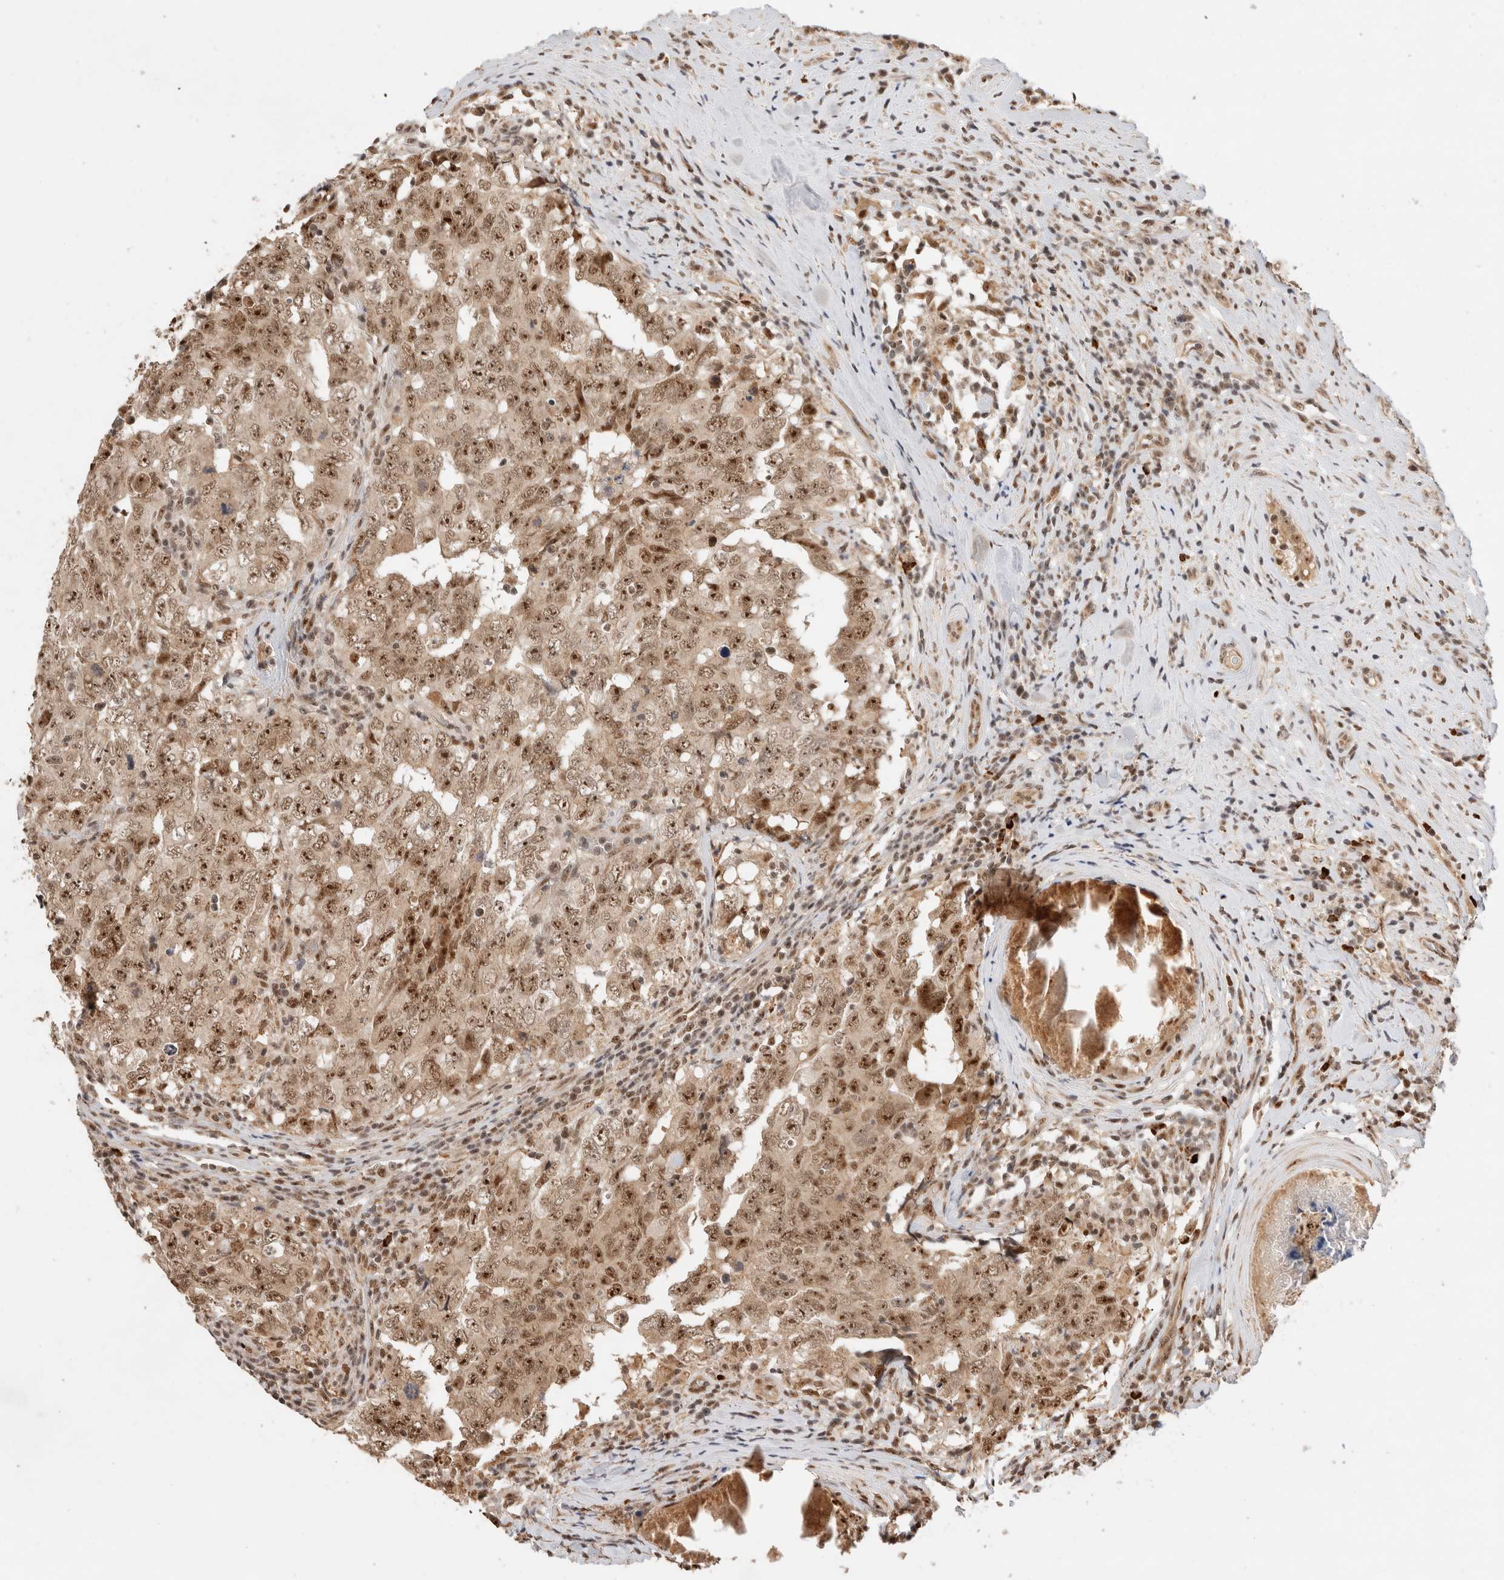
{"staining": {"intensity": "moderate", "quantity": ">75%", "location": "nuclear"}, "tissue": "testis cancer", "cell_type": "Tumor cells", "image_type": "cancer", "snomed": [{"axis": "morphology", "description": "Carcinoma, Embryonal, NOS"}, {"axis": "topography", "description": "Testis"}], "caption": "IHC micrograph of human testis embryonal carcinoma stained for a protein (brown), which displays medium levels of moderate nuclear staining in approximately >75% of tumor cells.", "gene": "MPHOSPH6", "patient": {"sex": "male", "age": 26}}